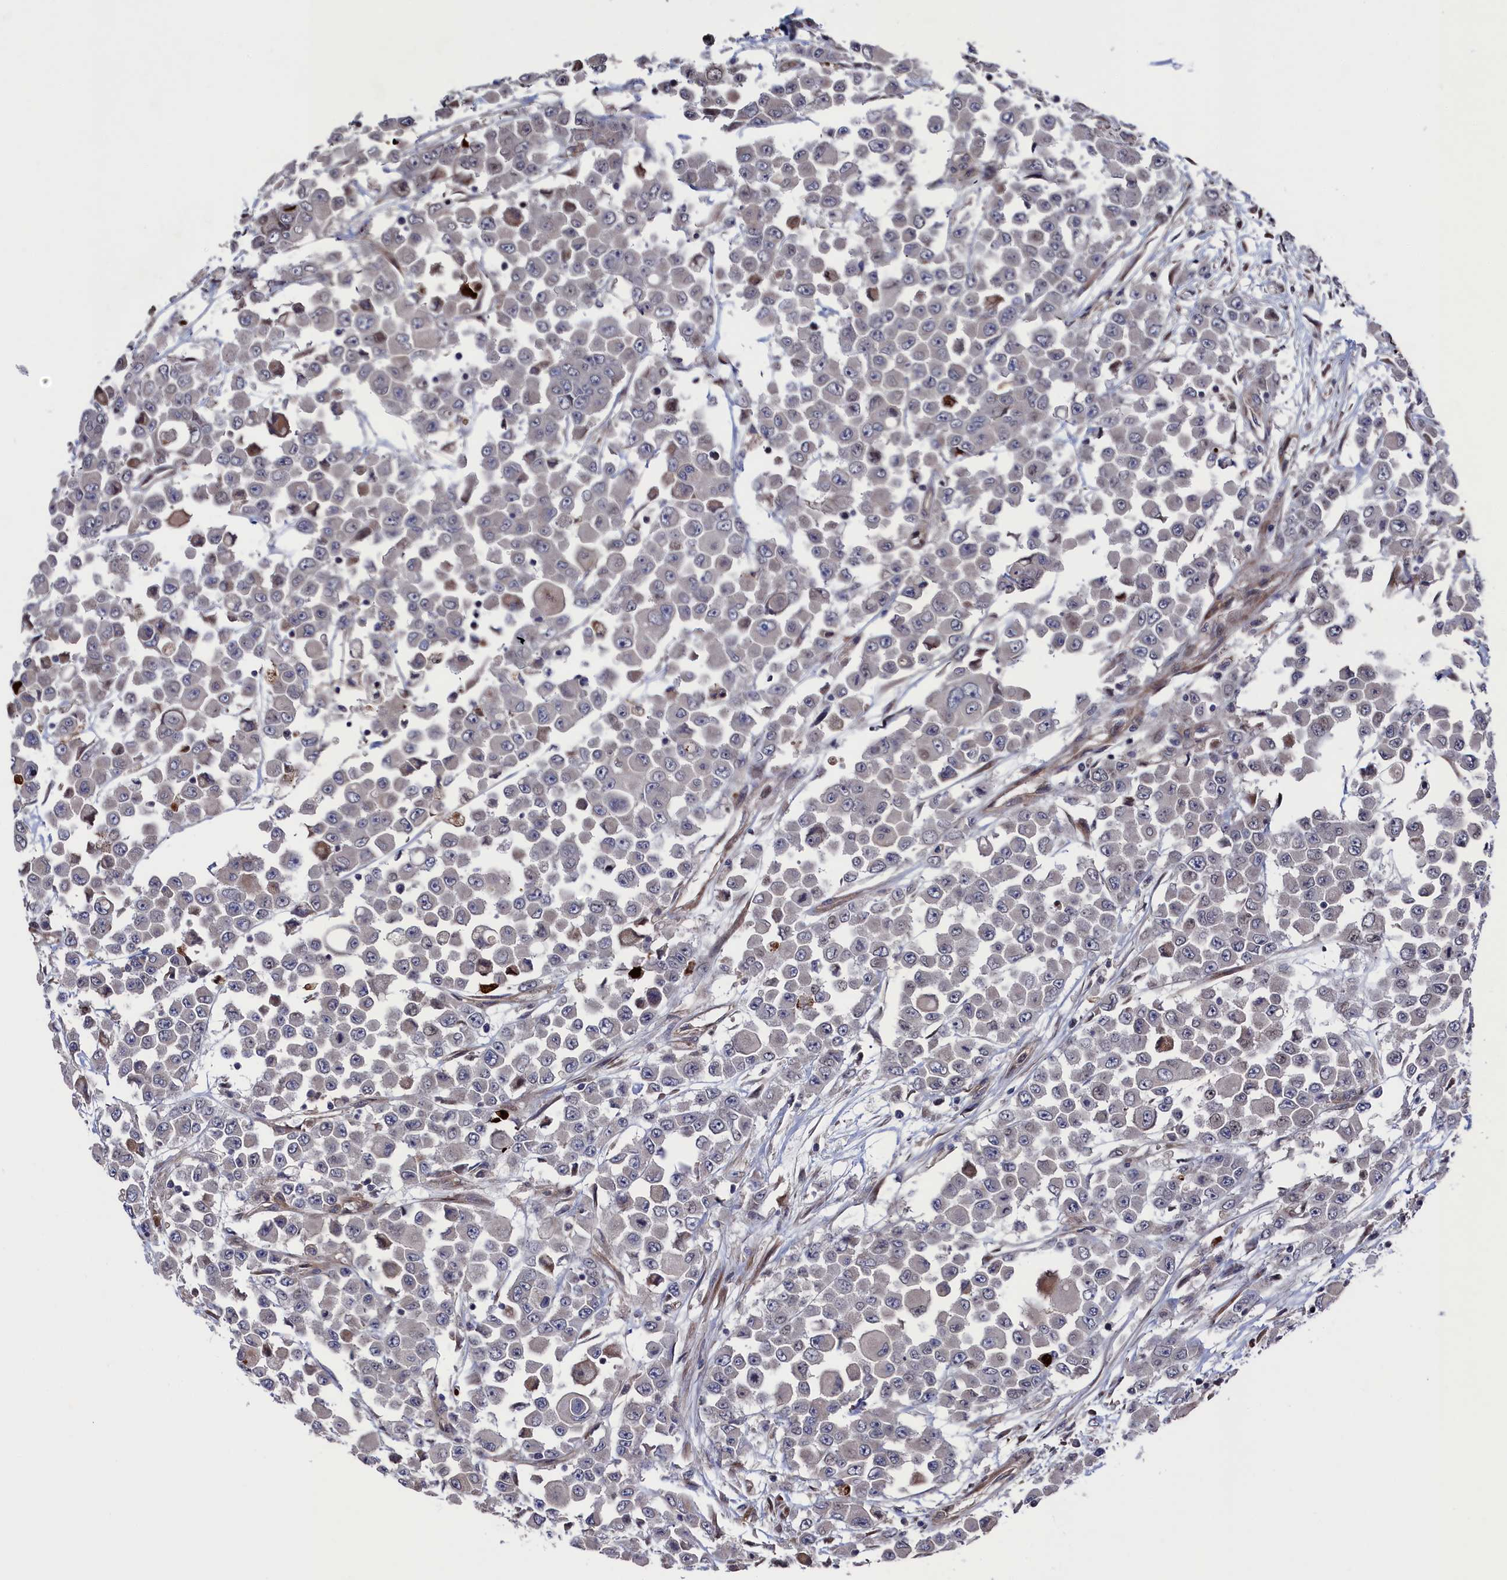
{"staining": {"intensity": "negative", "quantity": "none", "location": "none"}, "tissue": "colorectal cancer", "cell_type": "Tumor cells", "image_type": "cancer", "snomed": [{"axis": "morphology", "description": "Adenocarcinoma, NOS"}, {"axis": "topography", "description": "Colon"}], "caption": "This is a image of immunohistochemistry staining of adenocarcinoma (colorectal), which shows no expression in tumor cells.", "gene": "ZNF891", "patient": {"sex": "male", "age": 51}}